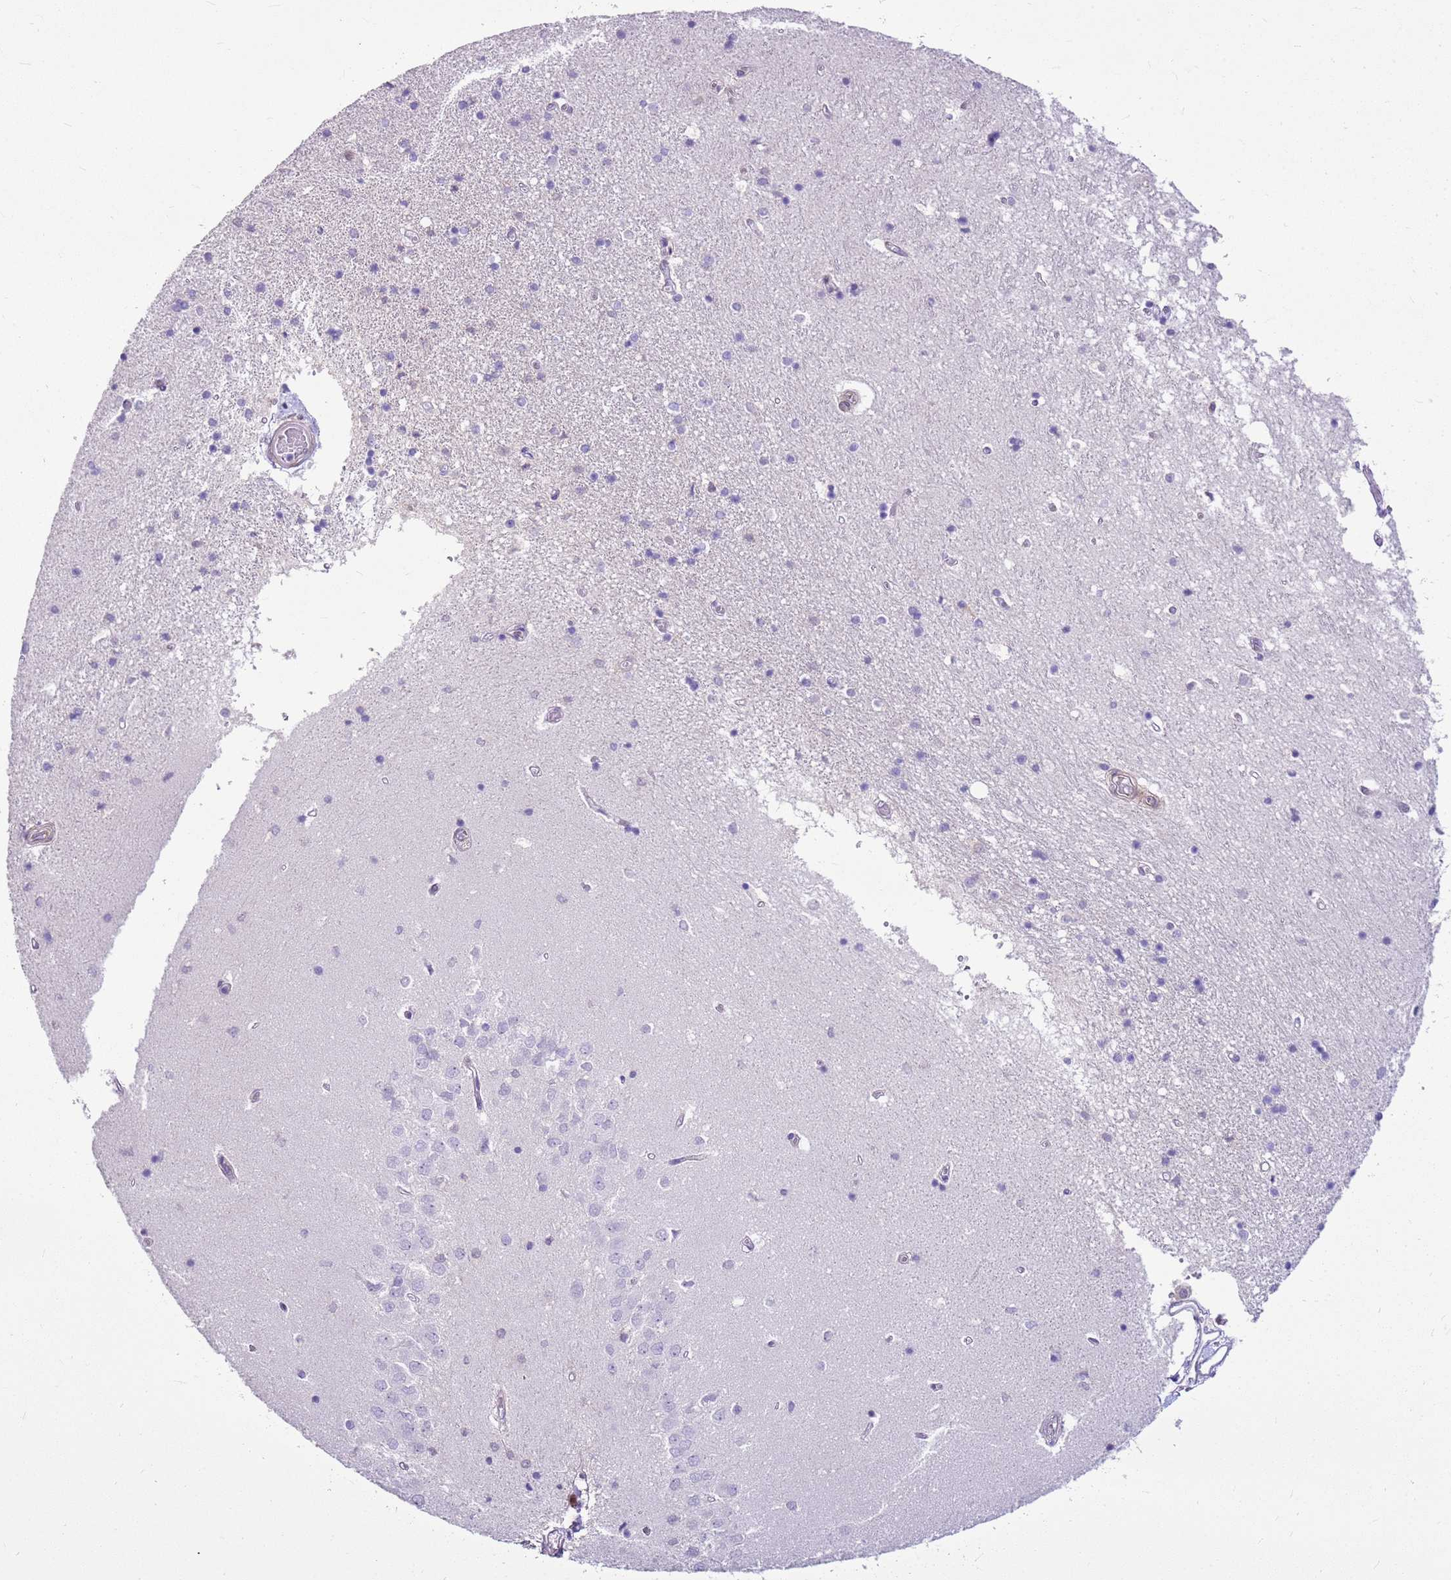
{"staining": {"intensity": "negative", "quantity": "none", "location": "none"}, "tissue": "hippocampus", "cell_type": "Glial cells", "image_type": "normal", "snomed": [{"axis": "morphology", "description": "Normal tissue, NOS"}, {"axis": "topography", "description": "Hippocampus"}], "caption": "DAB immunohistochemical staining of normal hippocampus exhibits no significant positivity in glial cells.", "gene": "HSPB1", "patient": {"sex": "male", "age": 45}}